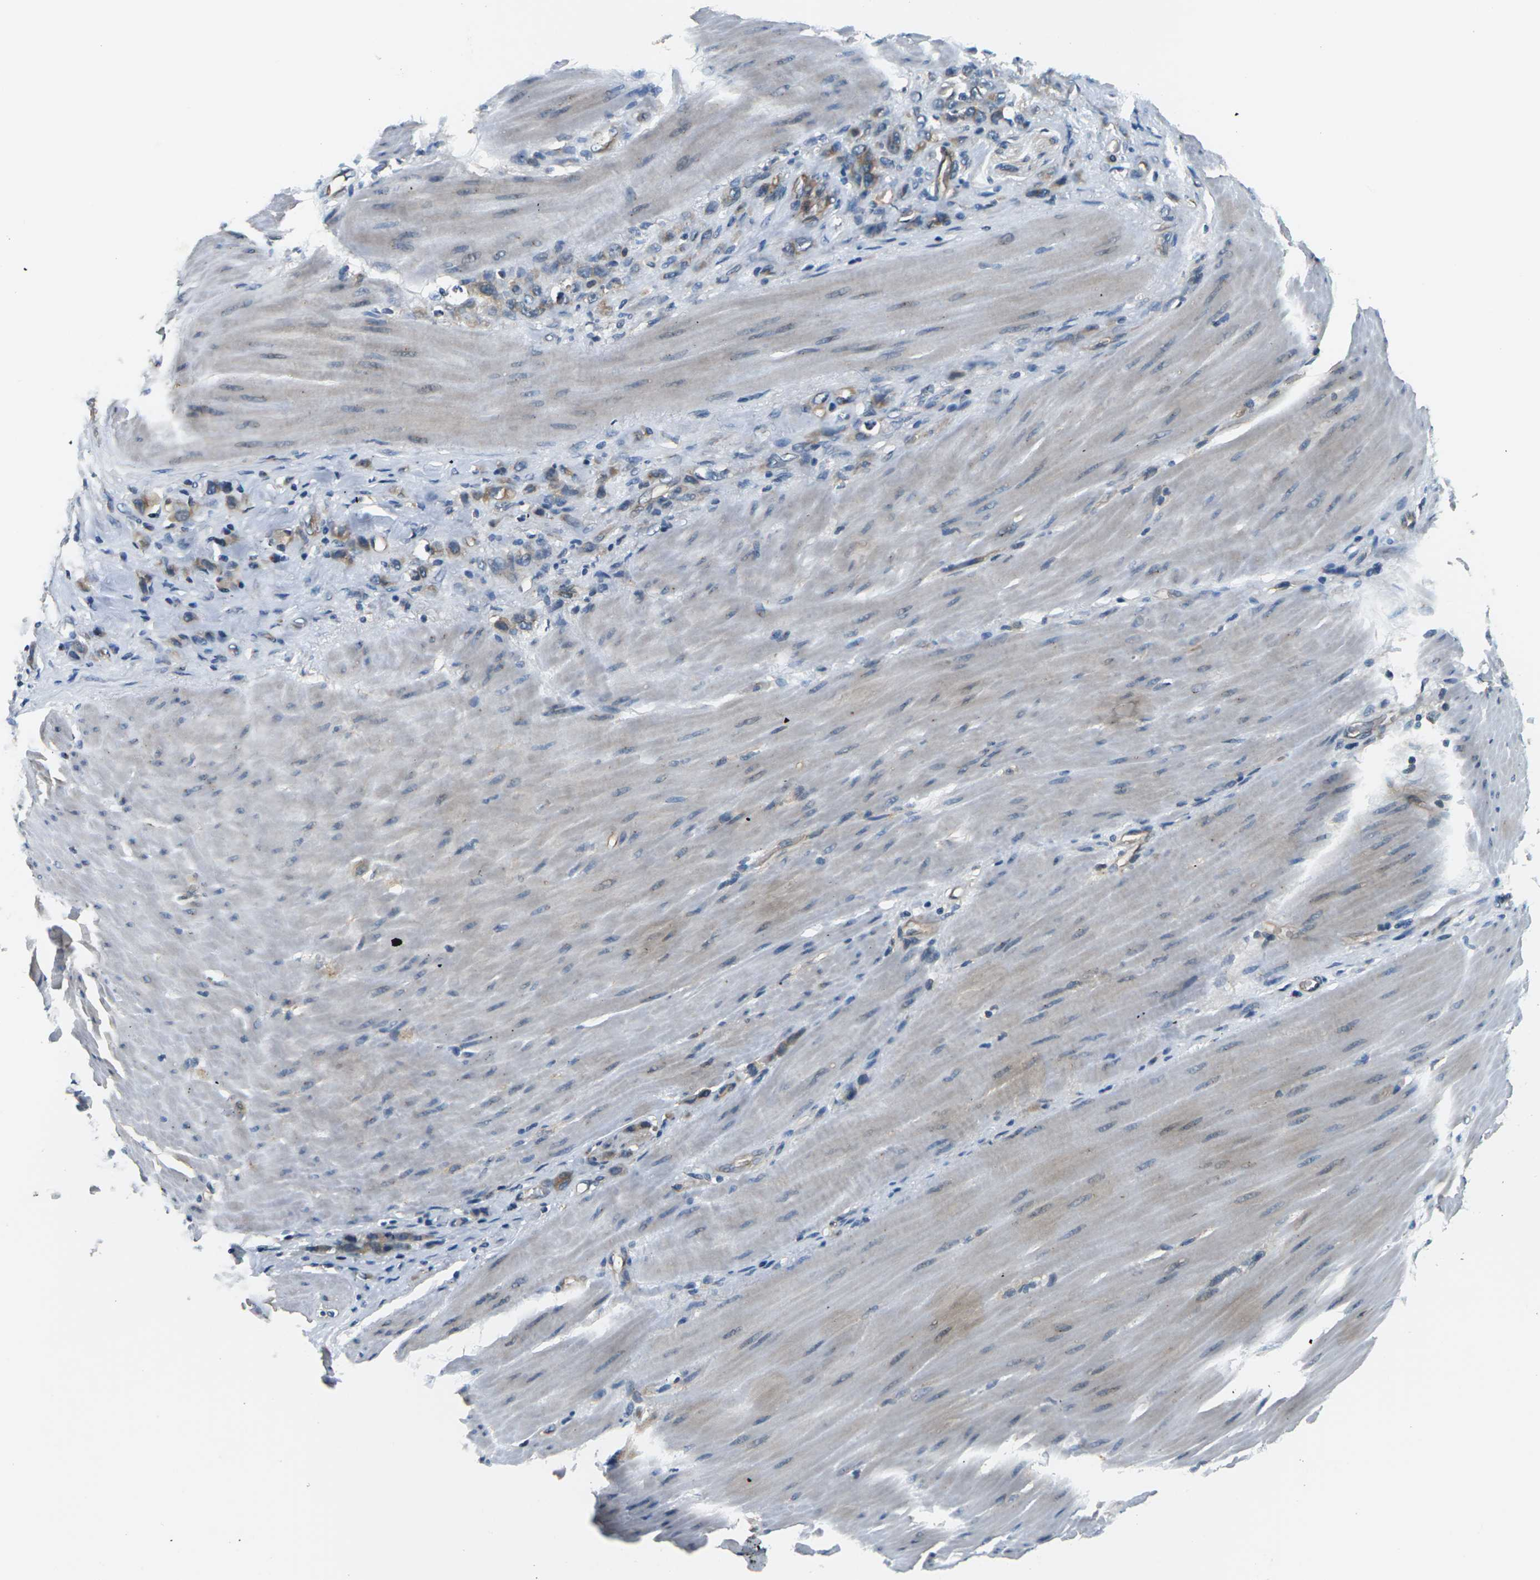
{"staining": {"intensity": "moderate", "quantity": "25%-75%", "location": "cytoplasmic/membranous"}, "tissue": "stomach cancer", "cell_type": "Tumor cells", "image_type": "cancer", "snomed": [{"axis": "morphology", "description": "Normal tissue, NOS"}, {"axis": "morphology", "description": "Adenocarcinoma, NOS"}, {"axis": "topography", "description": "Stomach"}], "caption": "IHC of stomach adenocarcinoma exhibits medium levels of moderate cytoplasmic/membranous staining in approximately 25%-75% of tumor cells.", "gene": "SLC13A3", "patient": {"sex": "male", "age": 82}}